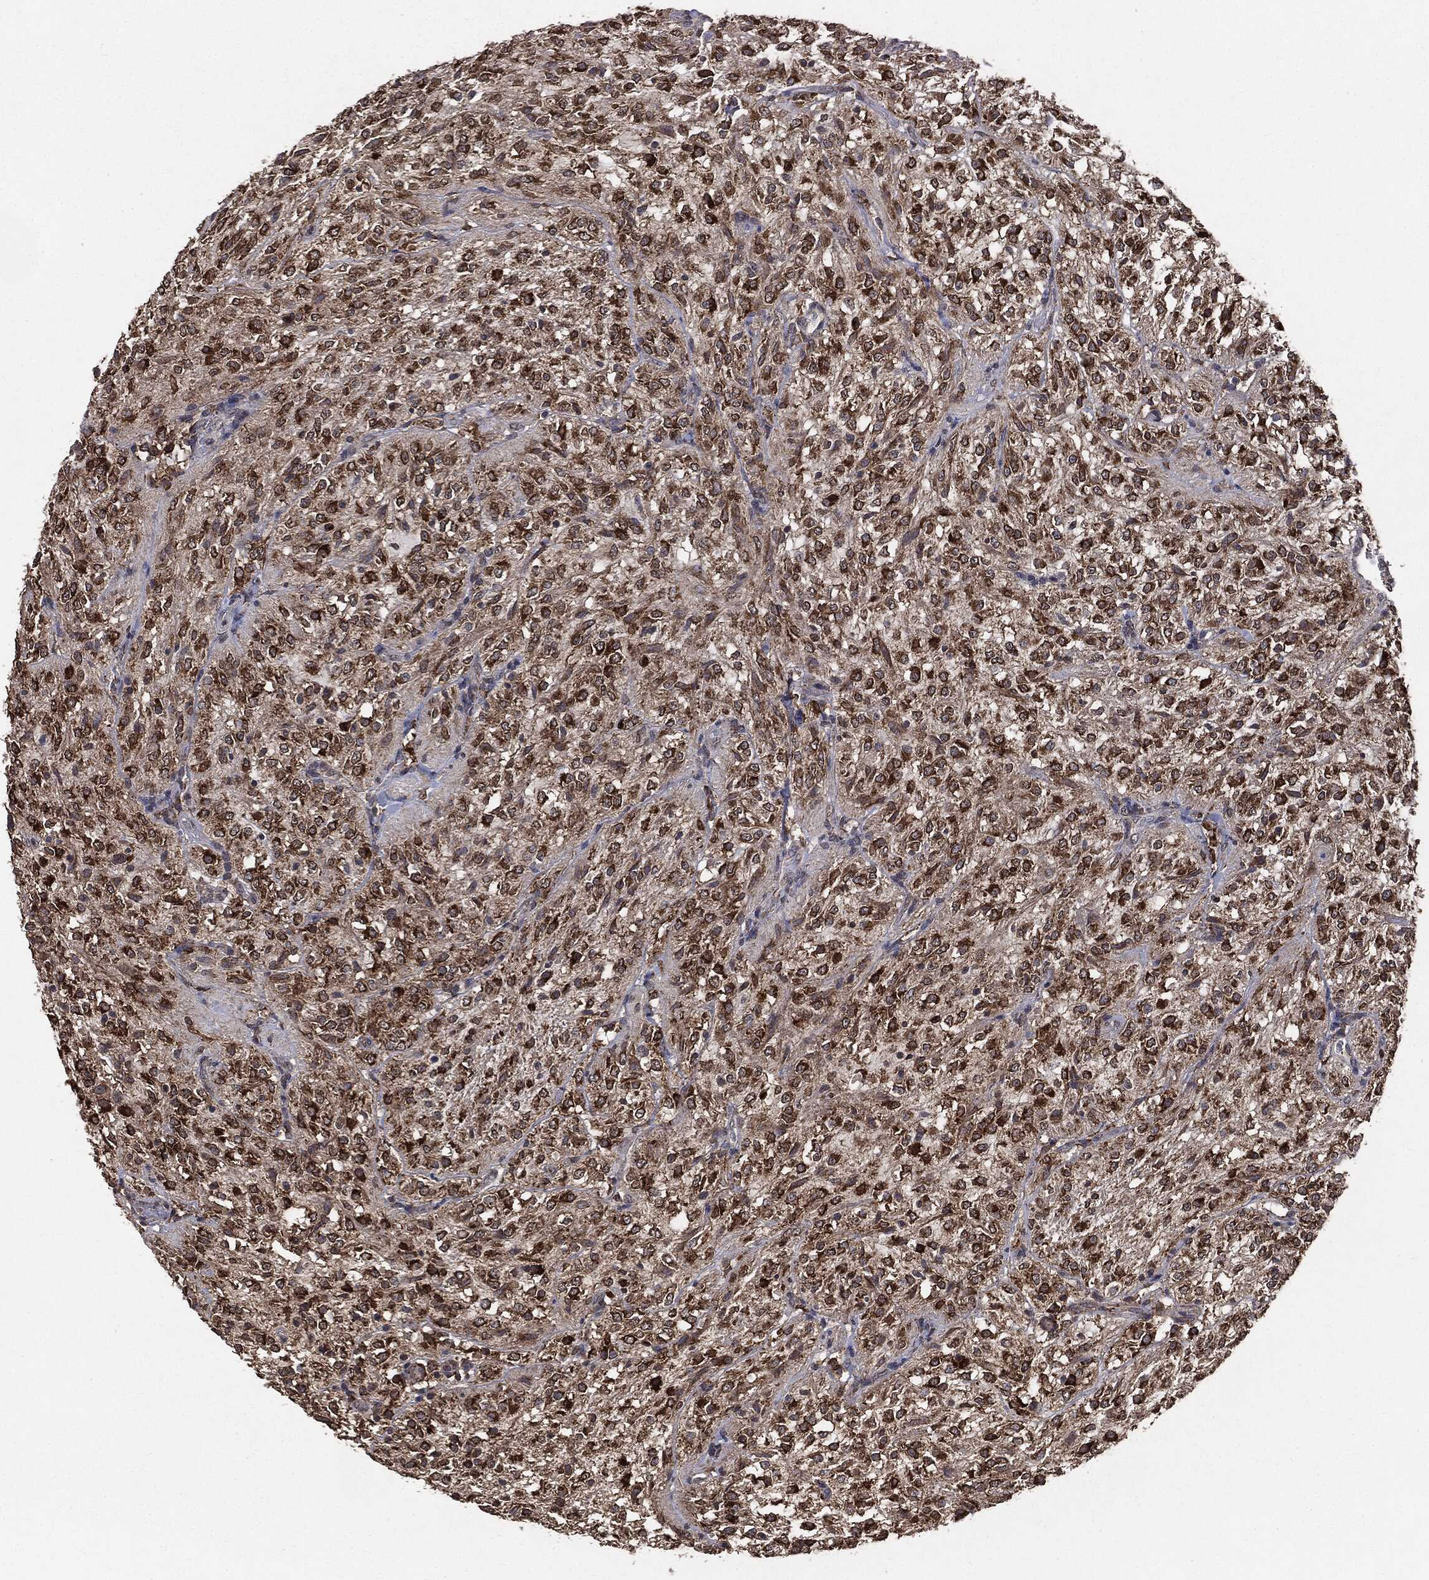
{"staining": {"intensity": "strong", "quantity": ">75%", "location": "cytoplasmic/membranous"}, "tissue": "glioma", "cell_type": "Tumor cells", "image_type": "cancer", "snomed": [{"axis": "morphology", "description": "Glioma, malignant, Low grade"}, {"axis": "topography", "description": "Brain"}], "caption": "Protein staining by immunohistochemistry (IHC) reveals strong cytoplasmic/membranous staining in approximately >75% of tumor cells in glioma.", "gene": "MTOR", "patient": {"sex": "male", "age": 3}}